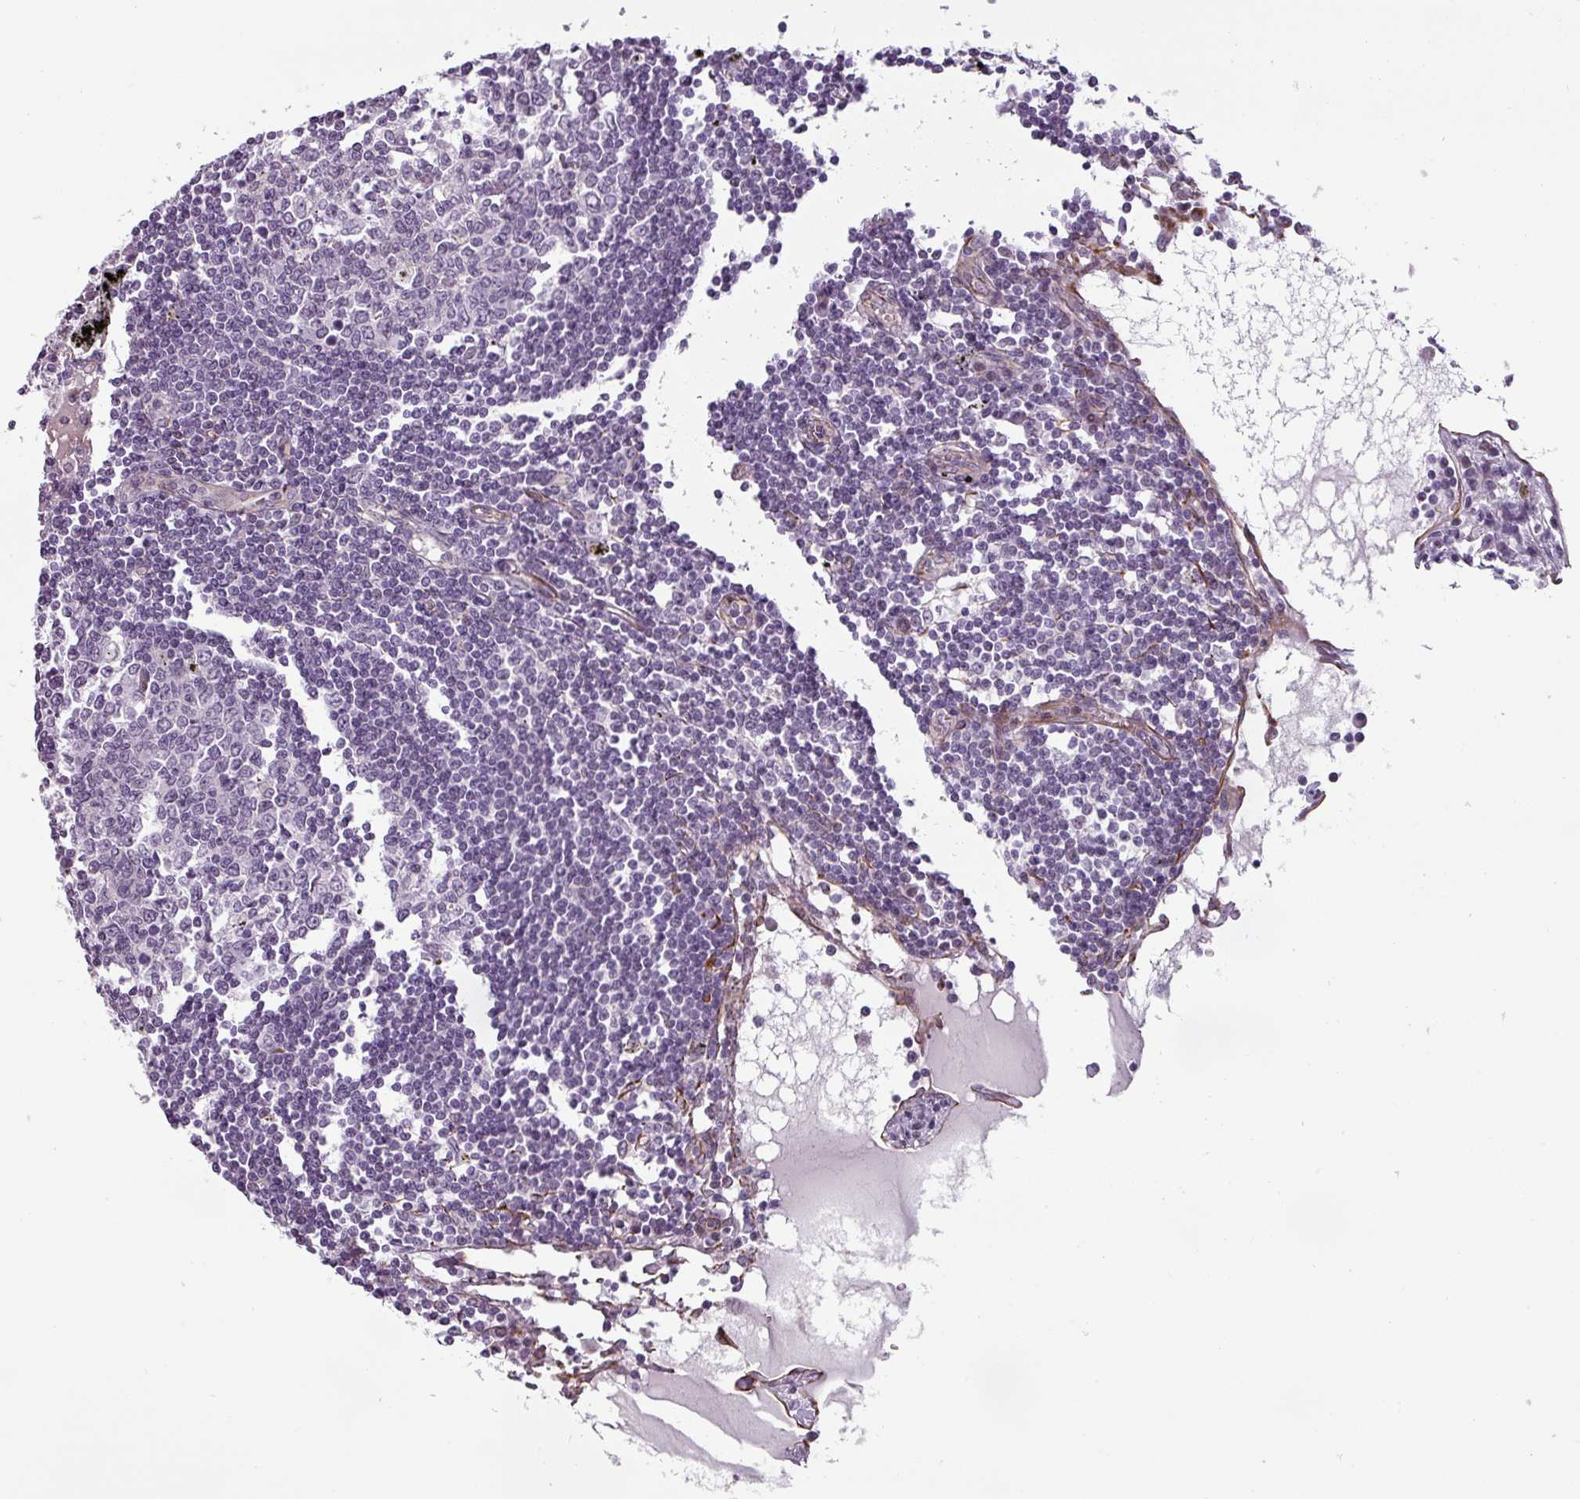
{"staining": {"intensity": "negative", "quantity": "none", "location": "none"}, "tissue": "lymph node", "cell_type": "Germinal center cells", "image_type": "normal", "snomed": [{"axis": "morphology", "description": "Normal tissue, NOS"}, {"axis": "topography", "description": "Lymph node"}], "caption": "This is an IHC histopathology image of unremarkable human lymph node. There is no staining in germinal center cells.", "gene": "CHRDL1", "patient": {"sex": "male", "age": 74}}